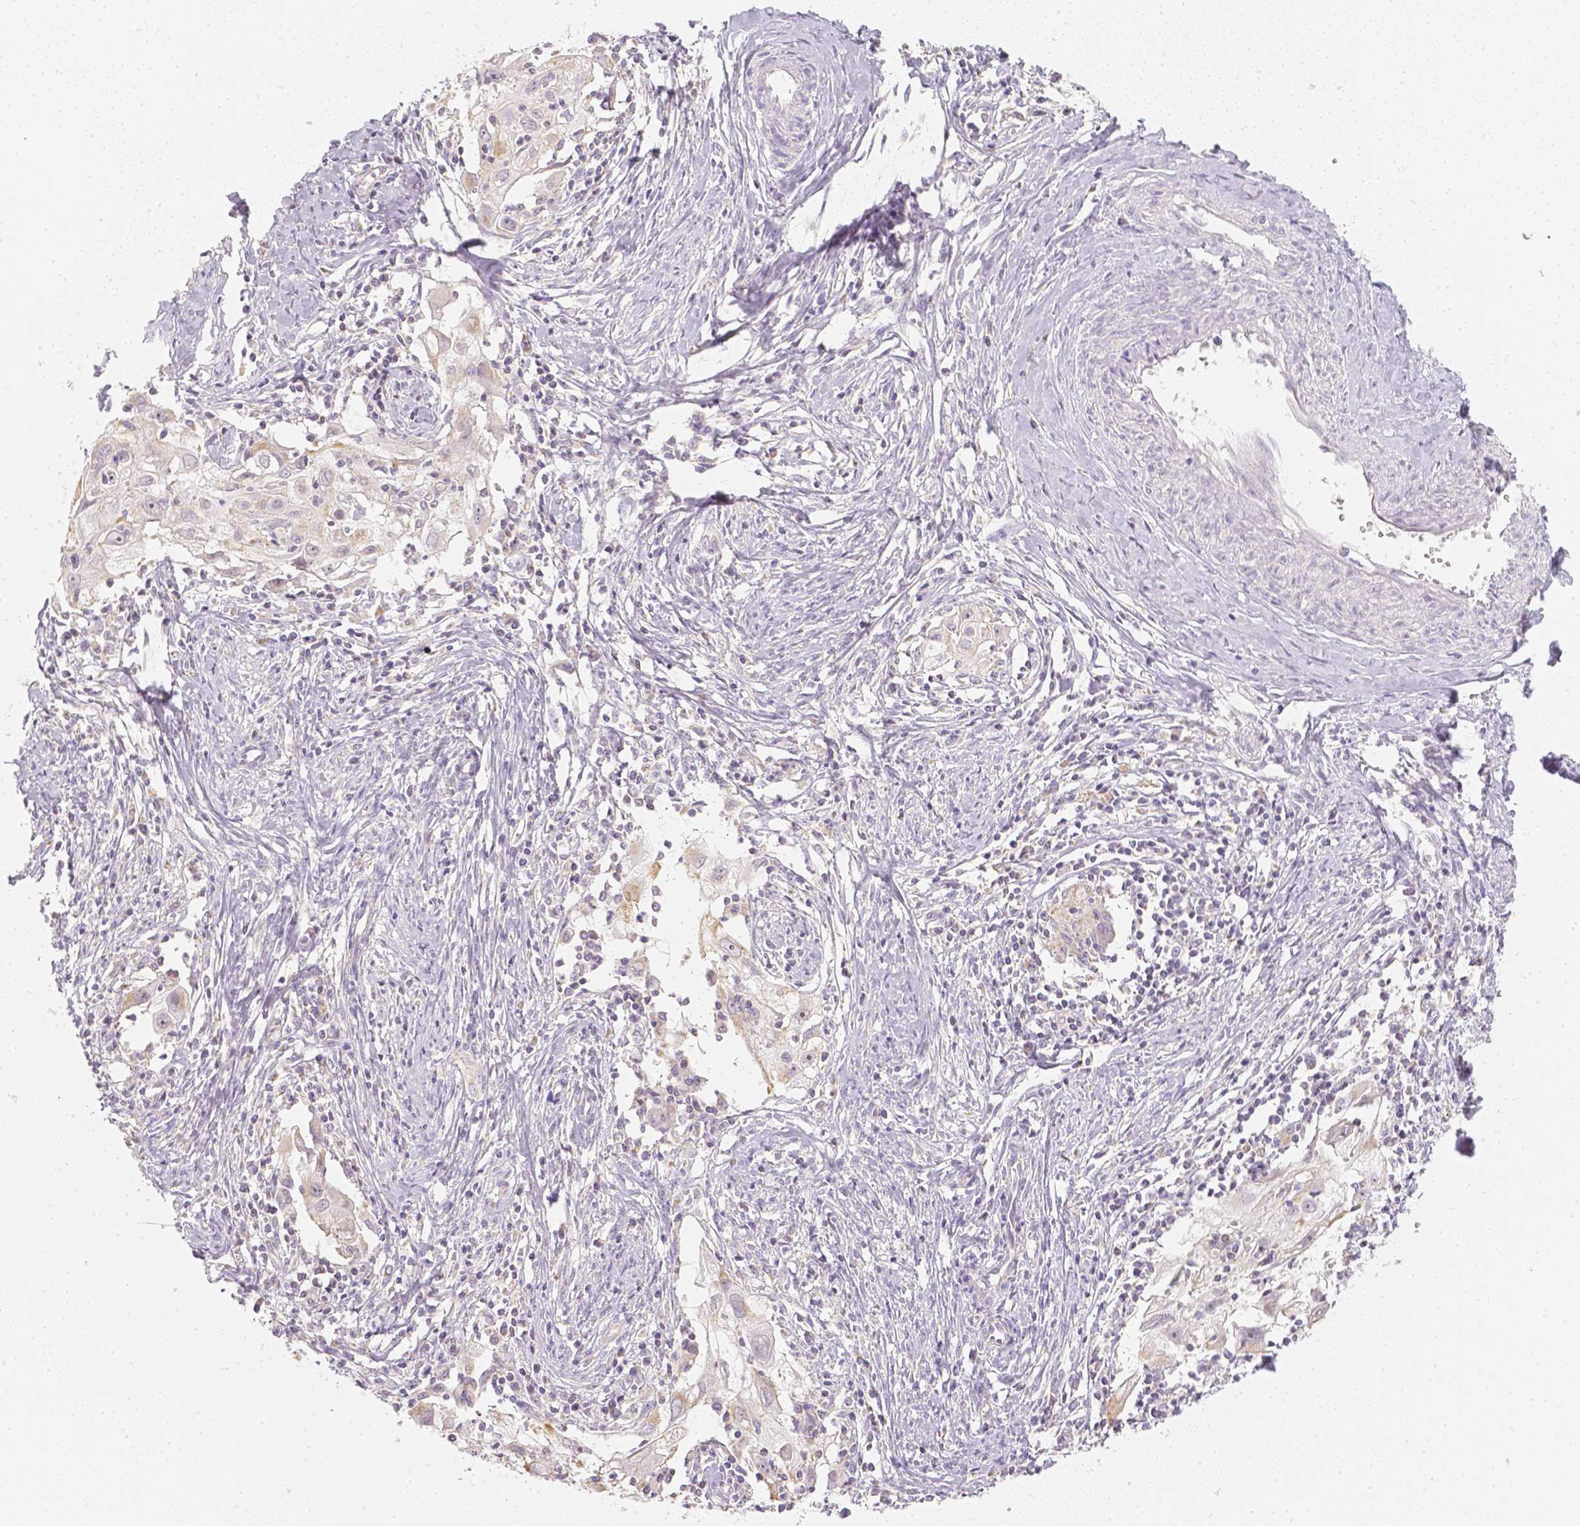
{"staining": {"intensity": "weak", "quantity": "25%-75%", "location": "cytoplasmic/membranous"}, "tissue": "cervical cancer", "cell_type": "Tumor cells", "image_type": "cancer", "snomed": [{"axis": "morphology", "description": "Squamous cell carcinoma, NOS"}, {"axis": "topography", "description": "Cervix"}], "caption": "Cervical cancer stained for a protein (brown) displays weak cytoplasmic/membranous positive expression in approximately 25%-75% of tumor cells.", "gene": "NVL", "patient": {"sex": "female", "age": 30}}